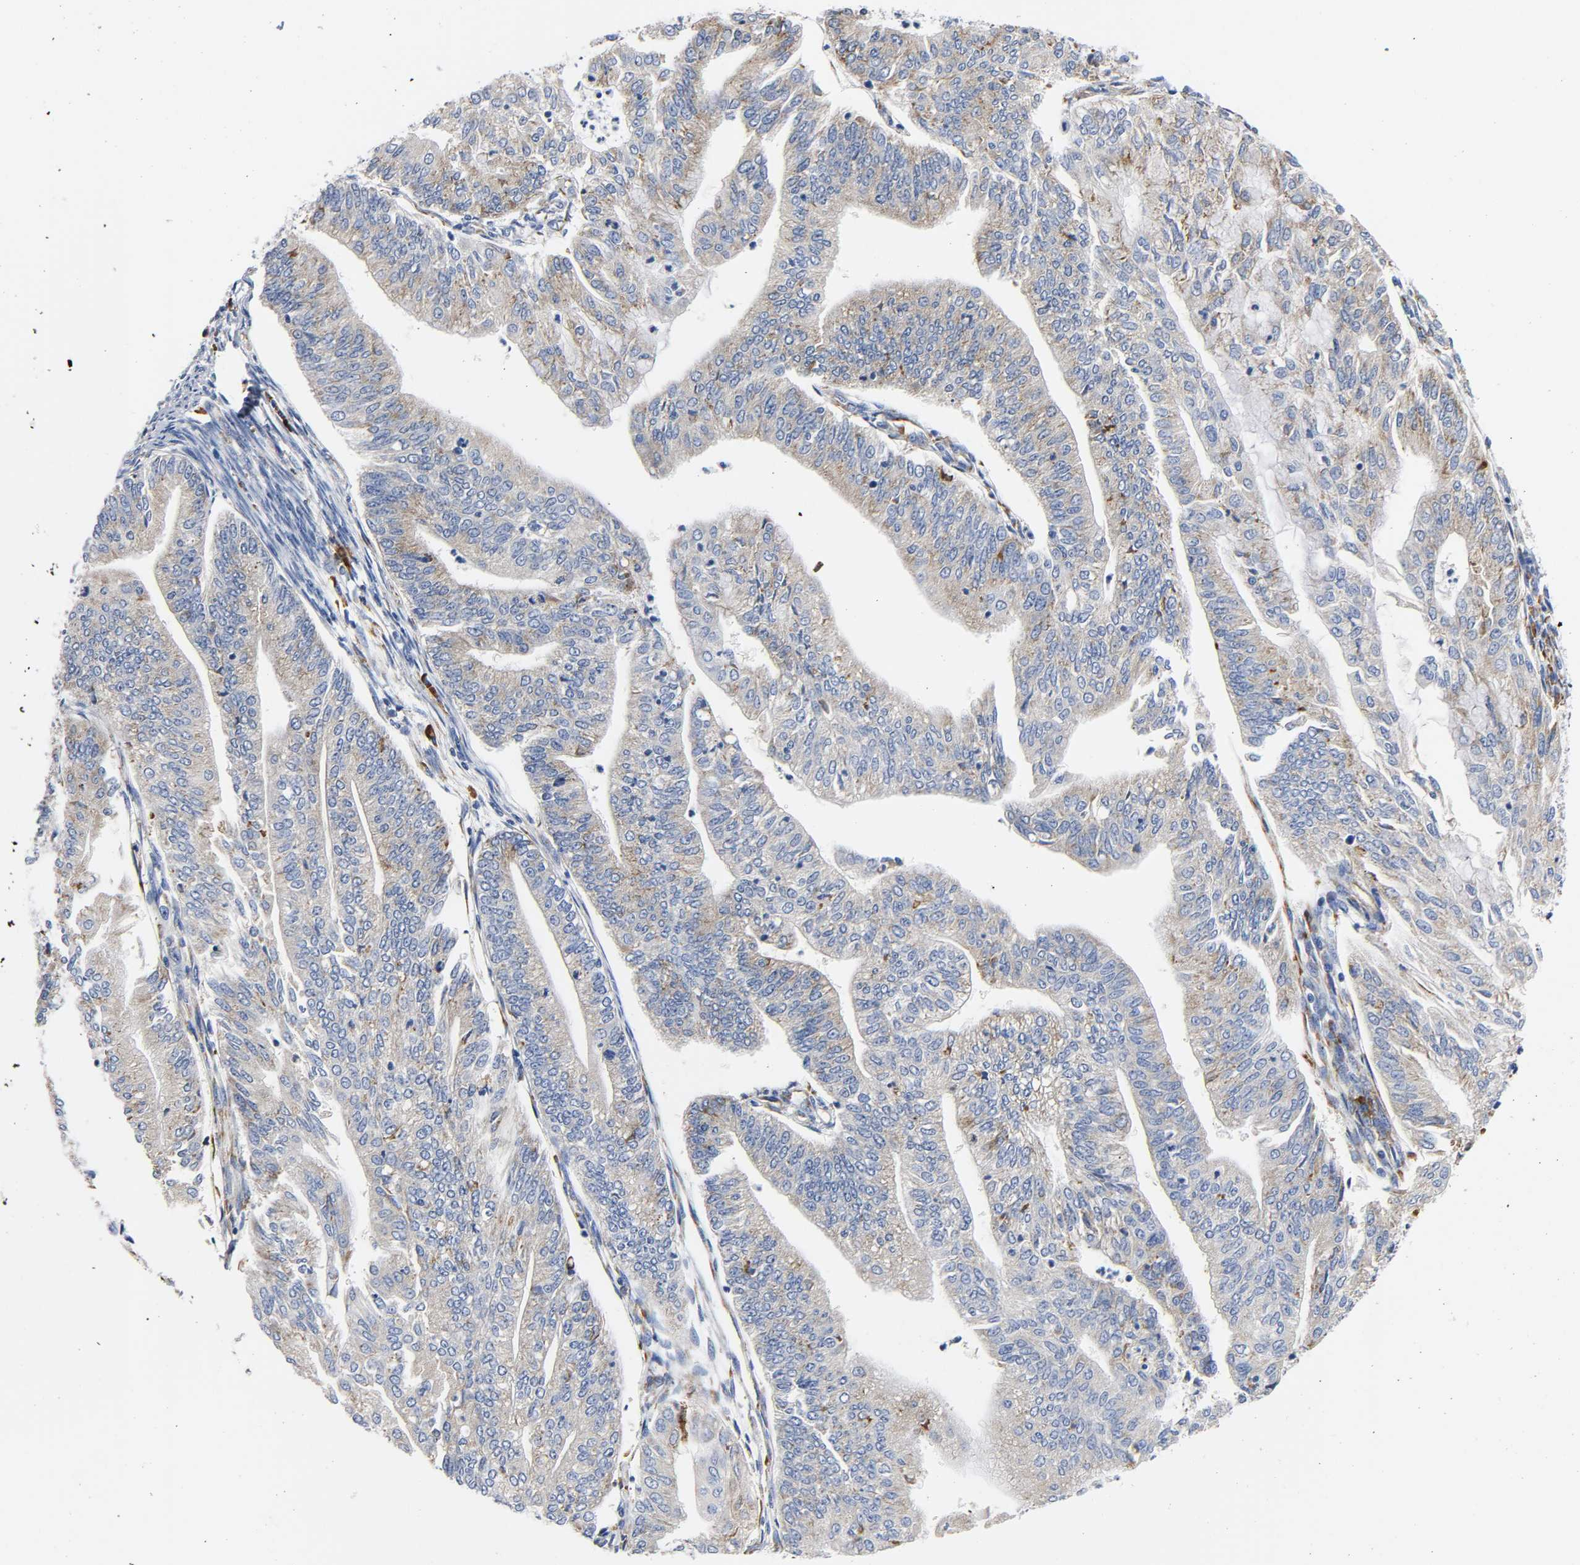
{"staining": {"intensity": "weak", "quantity": ">75%", "location": "cytoplasmic/membranous"}, "tissue": "endometrial cancer", "cell_type": "Tumor cells", "image_type": "cancer", "snomed": [{"axis": "morphology", "description": "Adenocarcinoma, NOS"}, {"axis": "topography", "description": "Endometrium"}], "caption": "Immunohistochemical staining of human adenocarcinoma (endometrial) demonstrates low levels of weak cytoplasmic/membranous protein expression in about >75% of tumor cells.", "gene": "REL", "patient": {"sex": "female", "age": 59}}